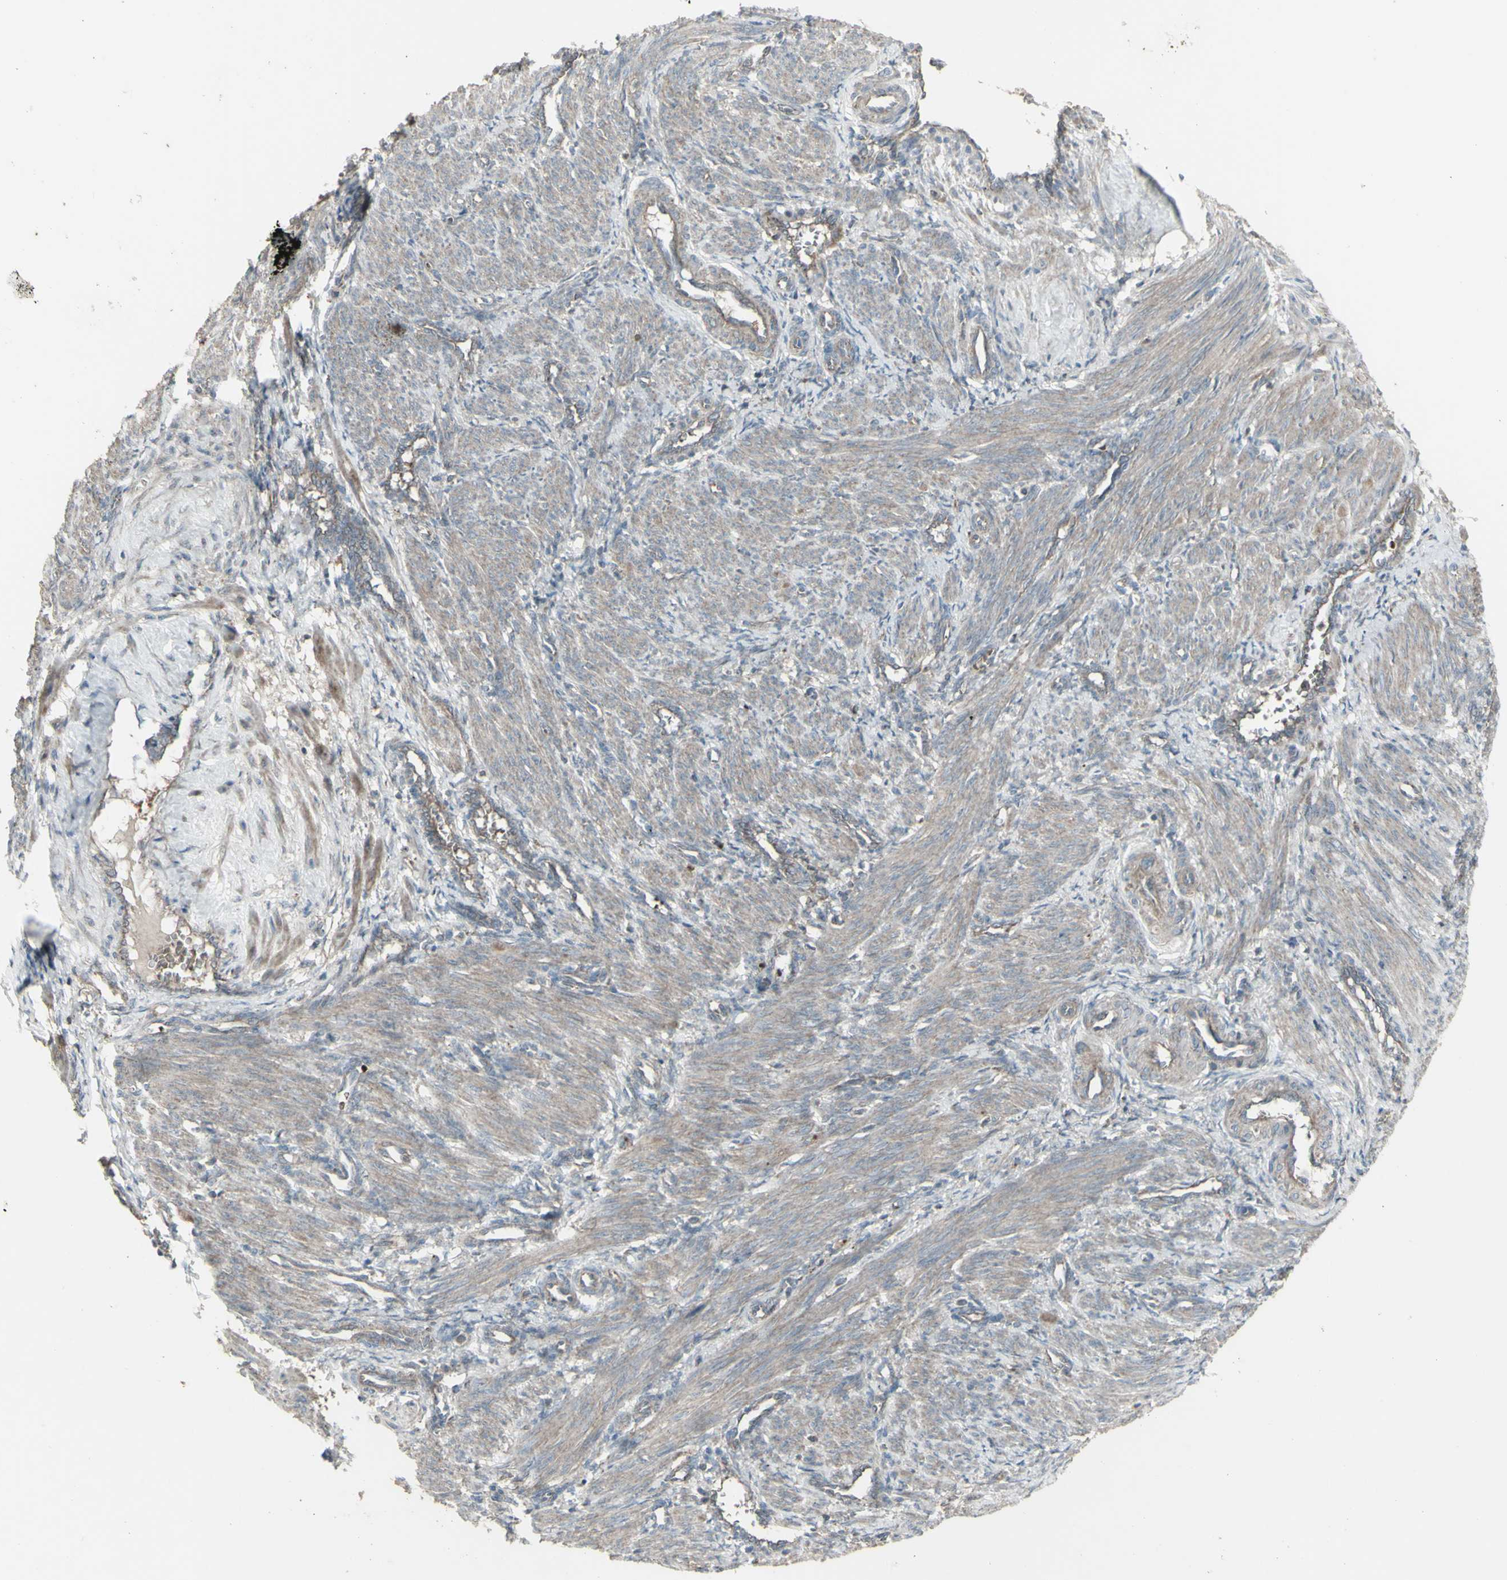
{"staining": {"intensity": "weak", "quantity": "25%-75%", "location": "cytoplasmic/membranous"}, "tissue": "smooth muscle", "cell_type": "Smooth muscle cells", "image_type": "normal", "snomed": [{"axis": "morphology", "description": "Normal tissue, NOS"}, {"axis": "topography", "description": "Endometrium"}], "caption": "Immunohistochemistry (IHC) of normal smooth muscle reveals low levels of weak cytoplasmic/membranous positivity in approximately 25%-75% of smooth muscle cells.", "gene": "SHC1", "patient": {"sex": "female", "age": 33}}